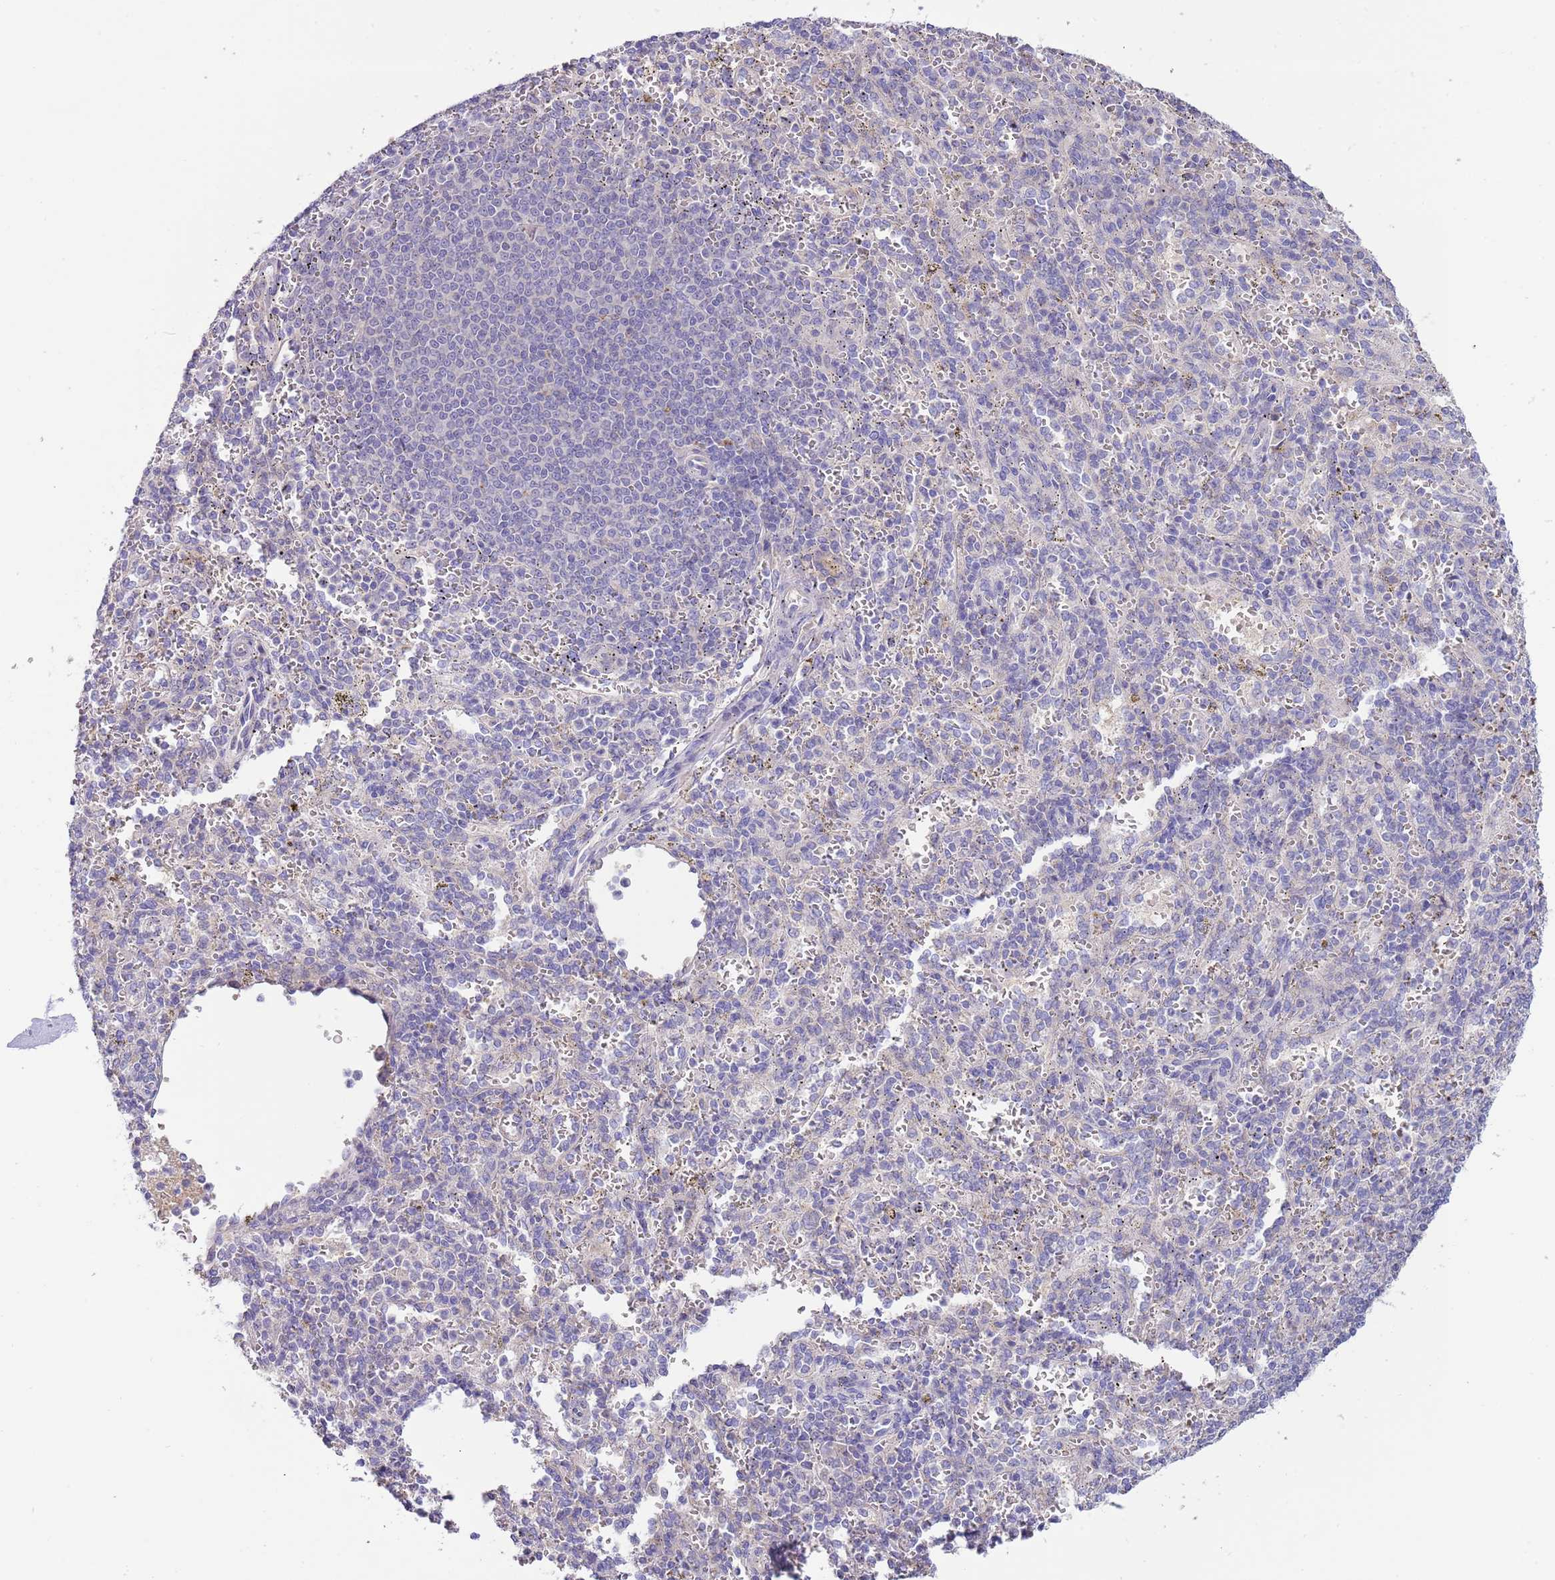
{"staining": {"intensity": "negative", "quantity": "none", "location": "none"}, "tissue": "spleen", "cell_type": "Cells in red pulp", "image_type": "normal", "snomed": [{"axis": "morphology", "description": "Normal tissue, NOS"}, {"axis": "topography", "description": "Spleen"}], "caption": "The immunohistochemistry (IHC) histopathology image has no significant expression in cells in red pulp of spleen. The staining is performed using DAB brown chromogen with nuclei counter-stained in using hematoxylin.", "gene": "CABYR", "patient": {"sex": "female", "age": 21}}